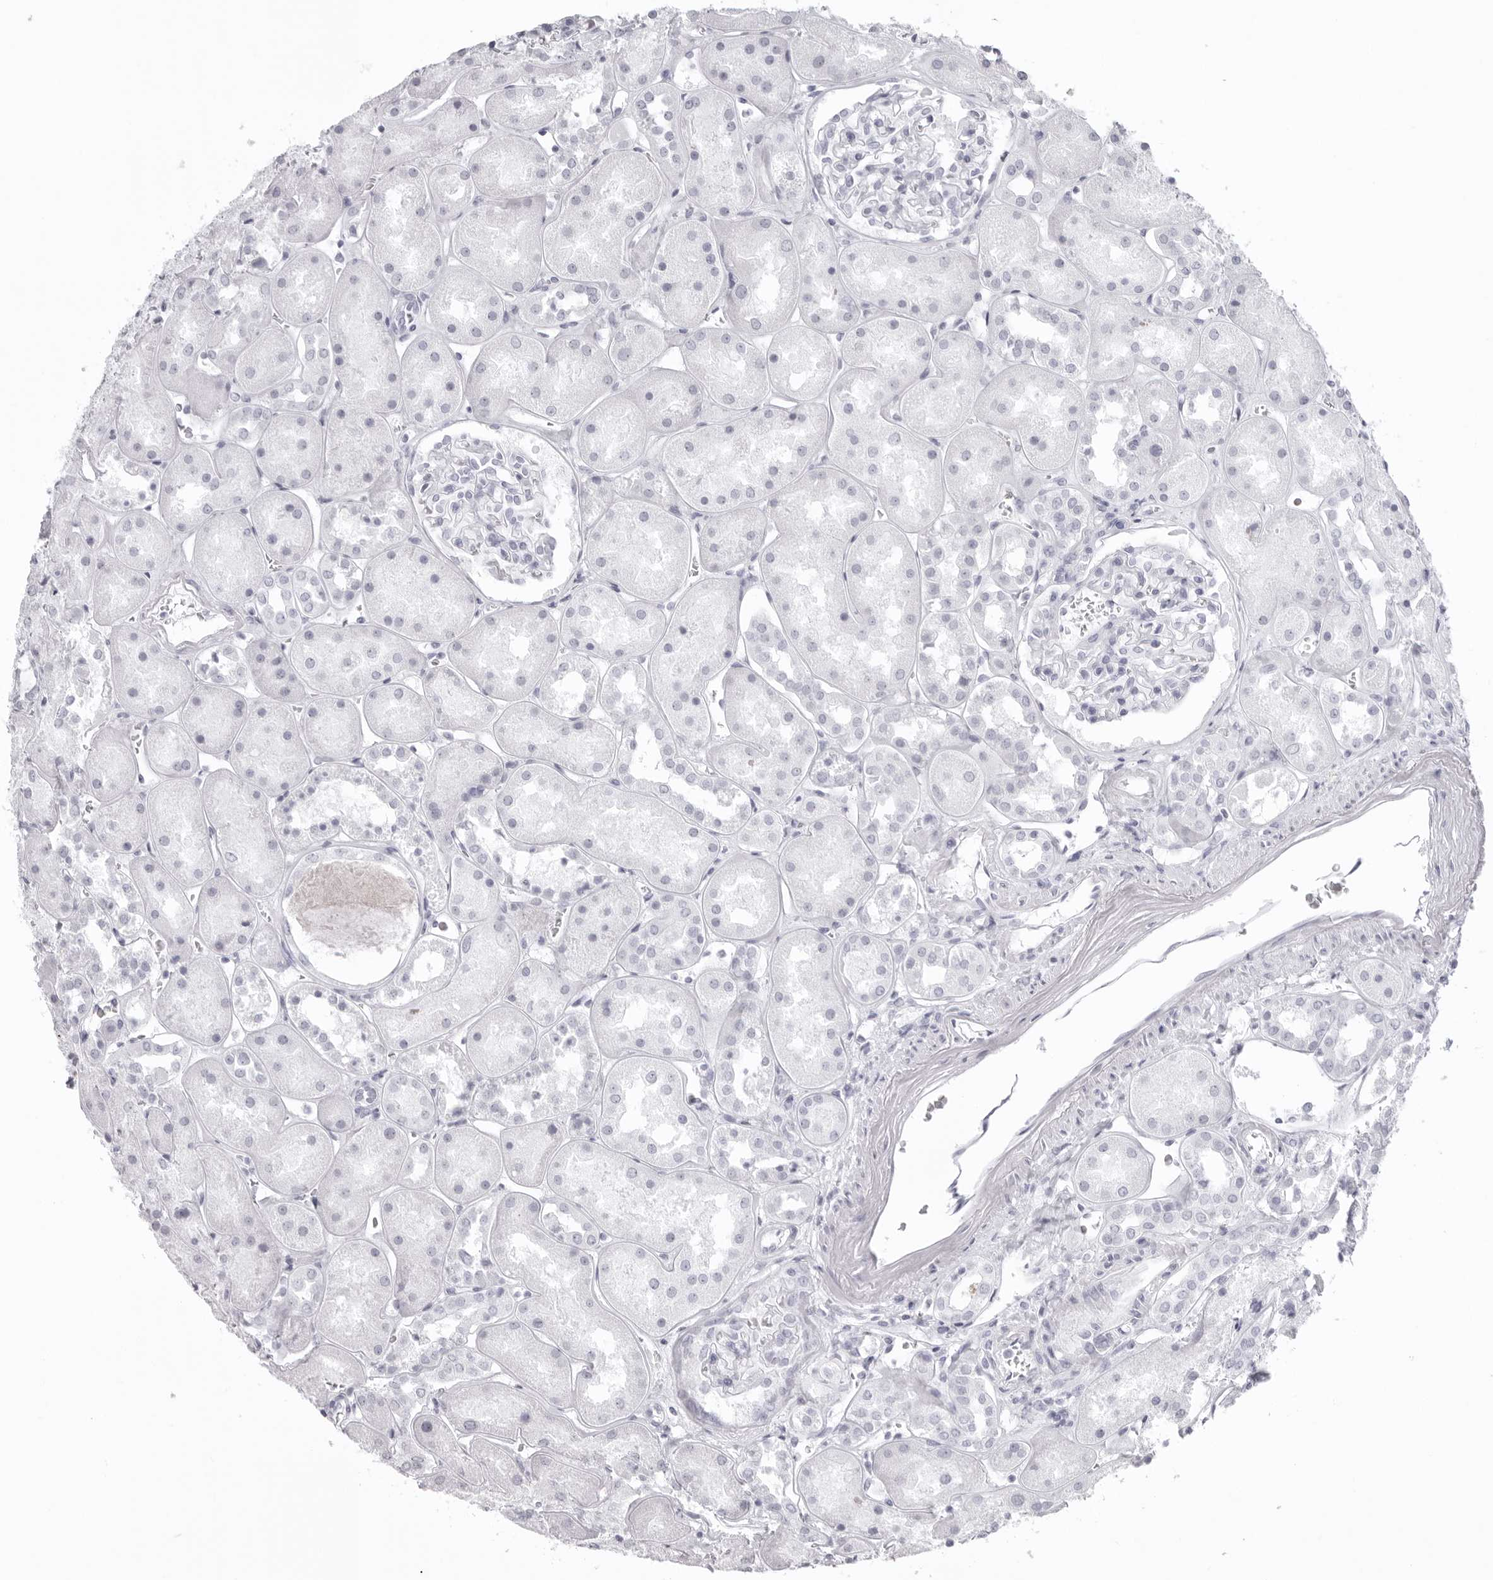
{"staining": {"intensity": "negative", "quantity": "none", "location": "none"}, "tissue": "kidney", "cell_type": "Cells in glomeruli", "image_type": "normal", "snomed": [{"axis": "morphology", "description": "Normal tissue, NOS"}, {"axis": "topography", "description": "Kidney"}], "caption": "A high-resolution micrograph shows IHC staining of unremarkable kidney, which exhibits no significant expression in cells in glomeruli. Brightfield microscopy of IHC stained with DAB (brown) and hematoxylin (blue), captured at high magnification.", "gene": "KLK9", "patient": {"sex": "male", "age": 70}}